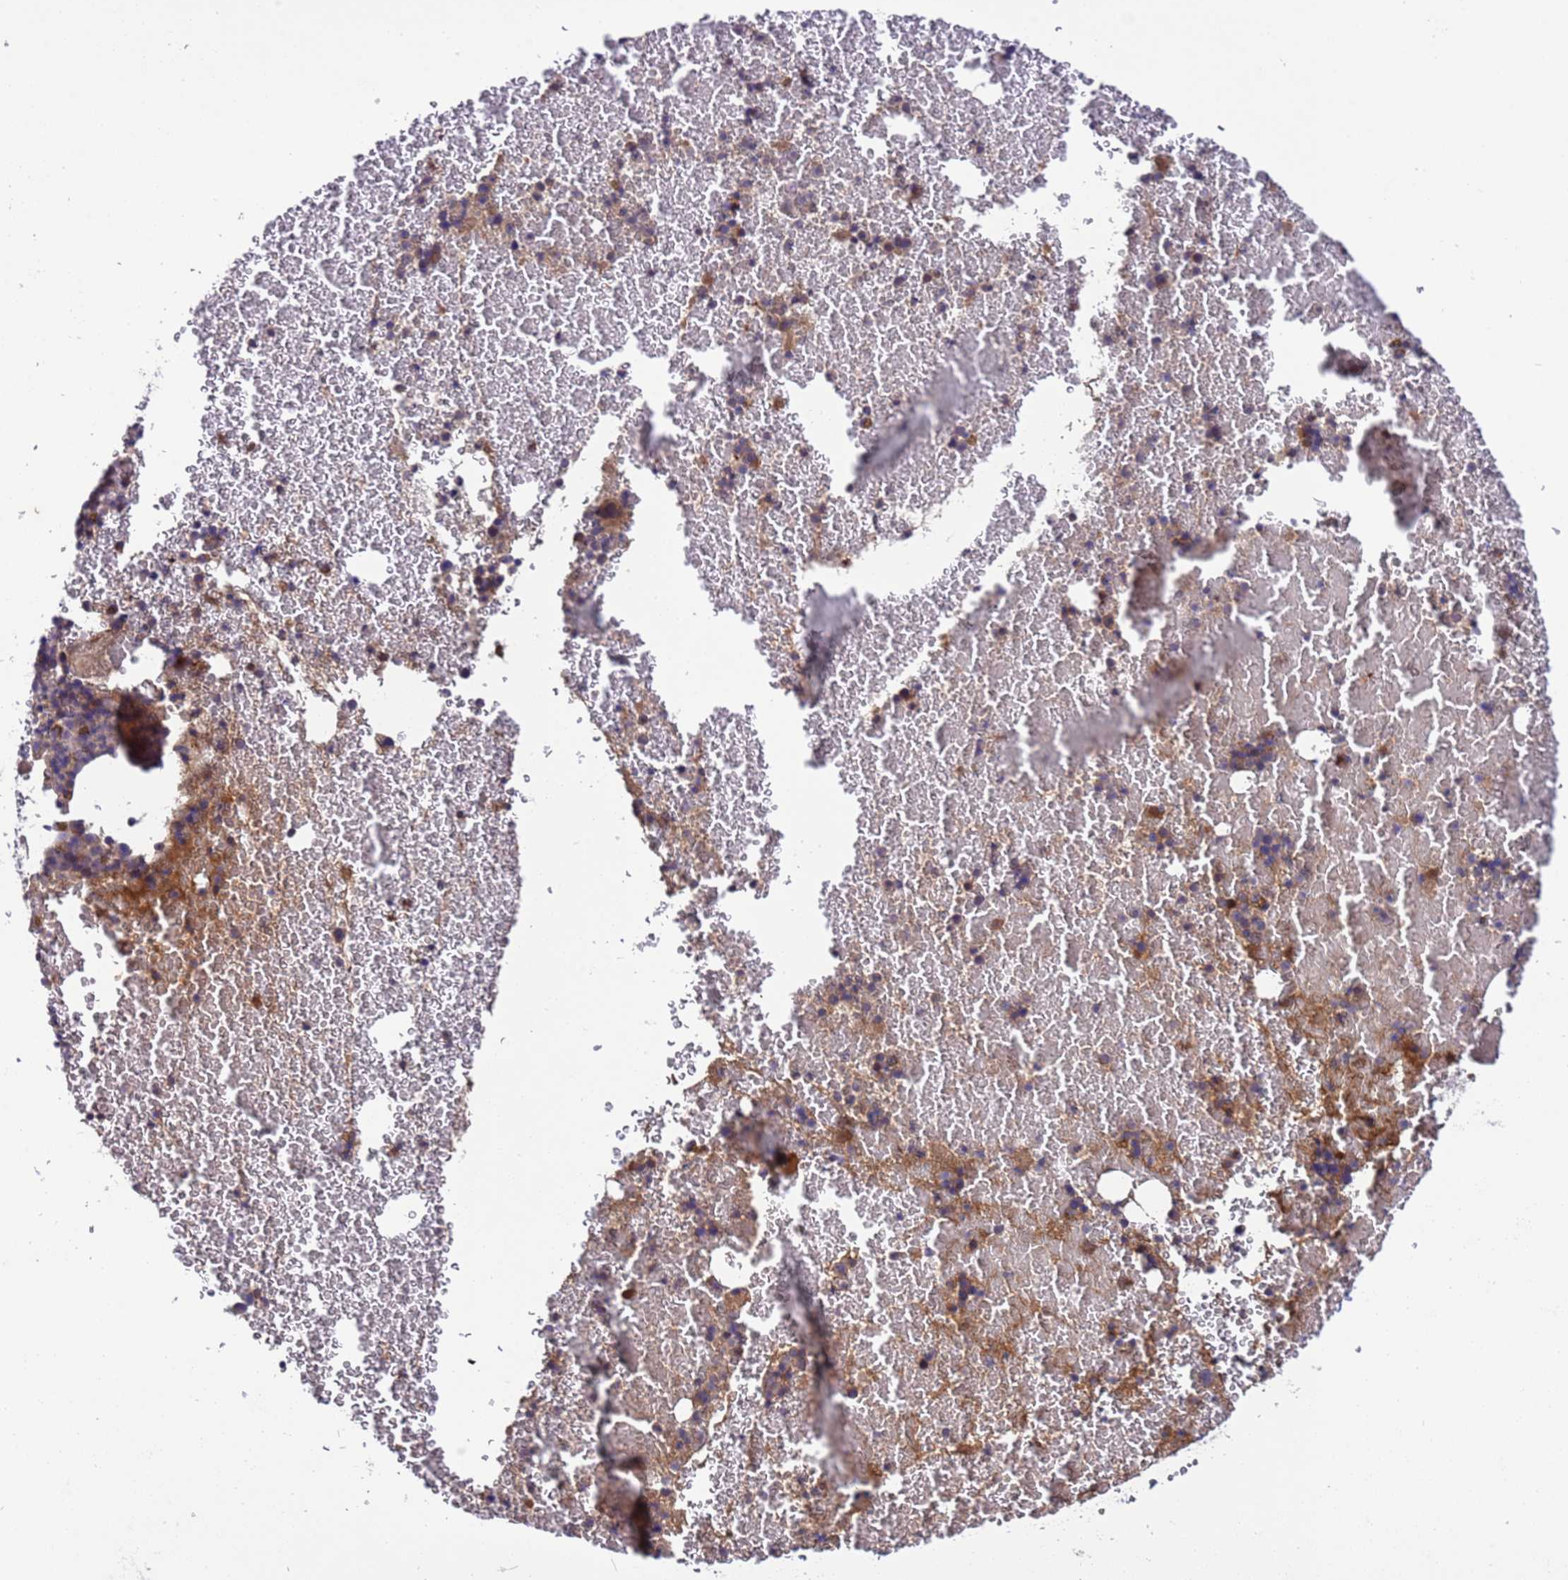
{"staining": {"intensity": "weak", "quantity": "<25%", "location": "cytoplasmic/membranous"}, "tissue": "bone marrow", "cell_type": "Hematopoietic cells", "image_type": "normal", "snomed": [{"axis": "morphology", "description": "Normal tissue, NOS"}, {"axis": "topography", "description": "Bone marrow"}], "caption": "This is an IHC histopathology image of normal human bone marrow. There is no expression in hematopoietic cells.", "gene": "PARP16", "patient": {"sex": "female", "age": 48}}